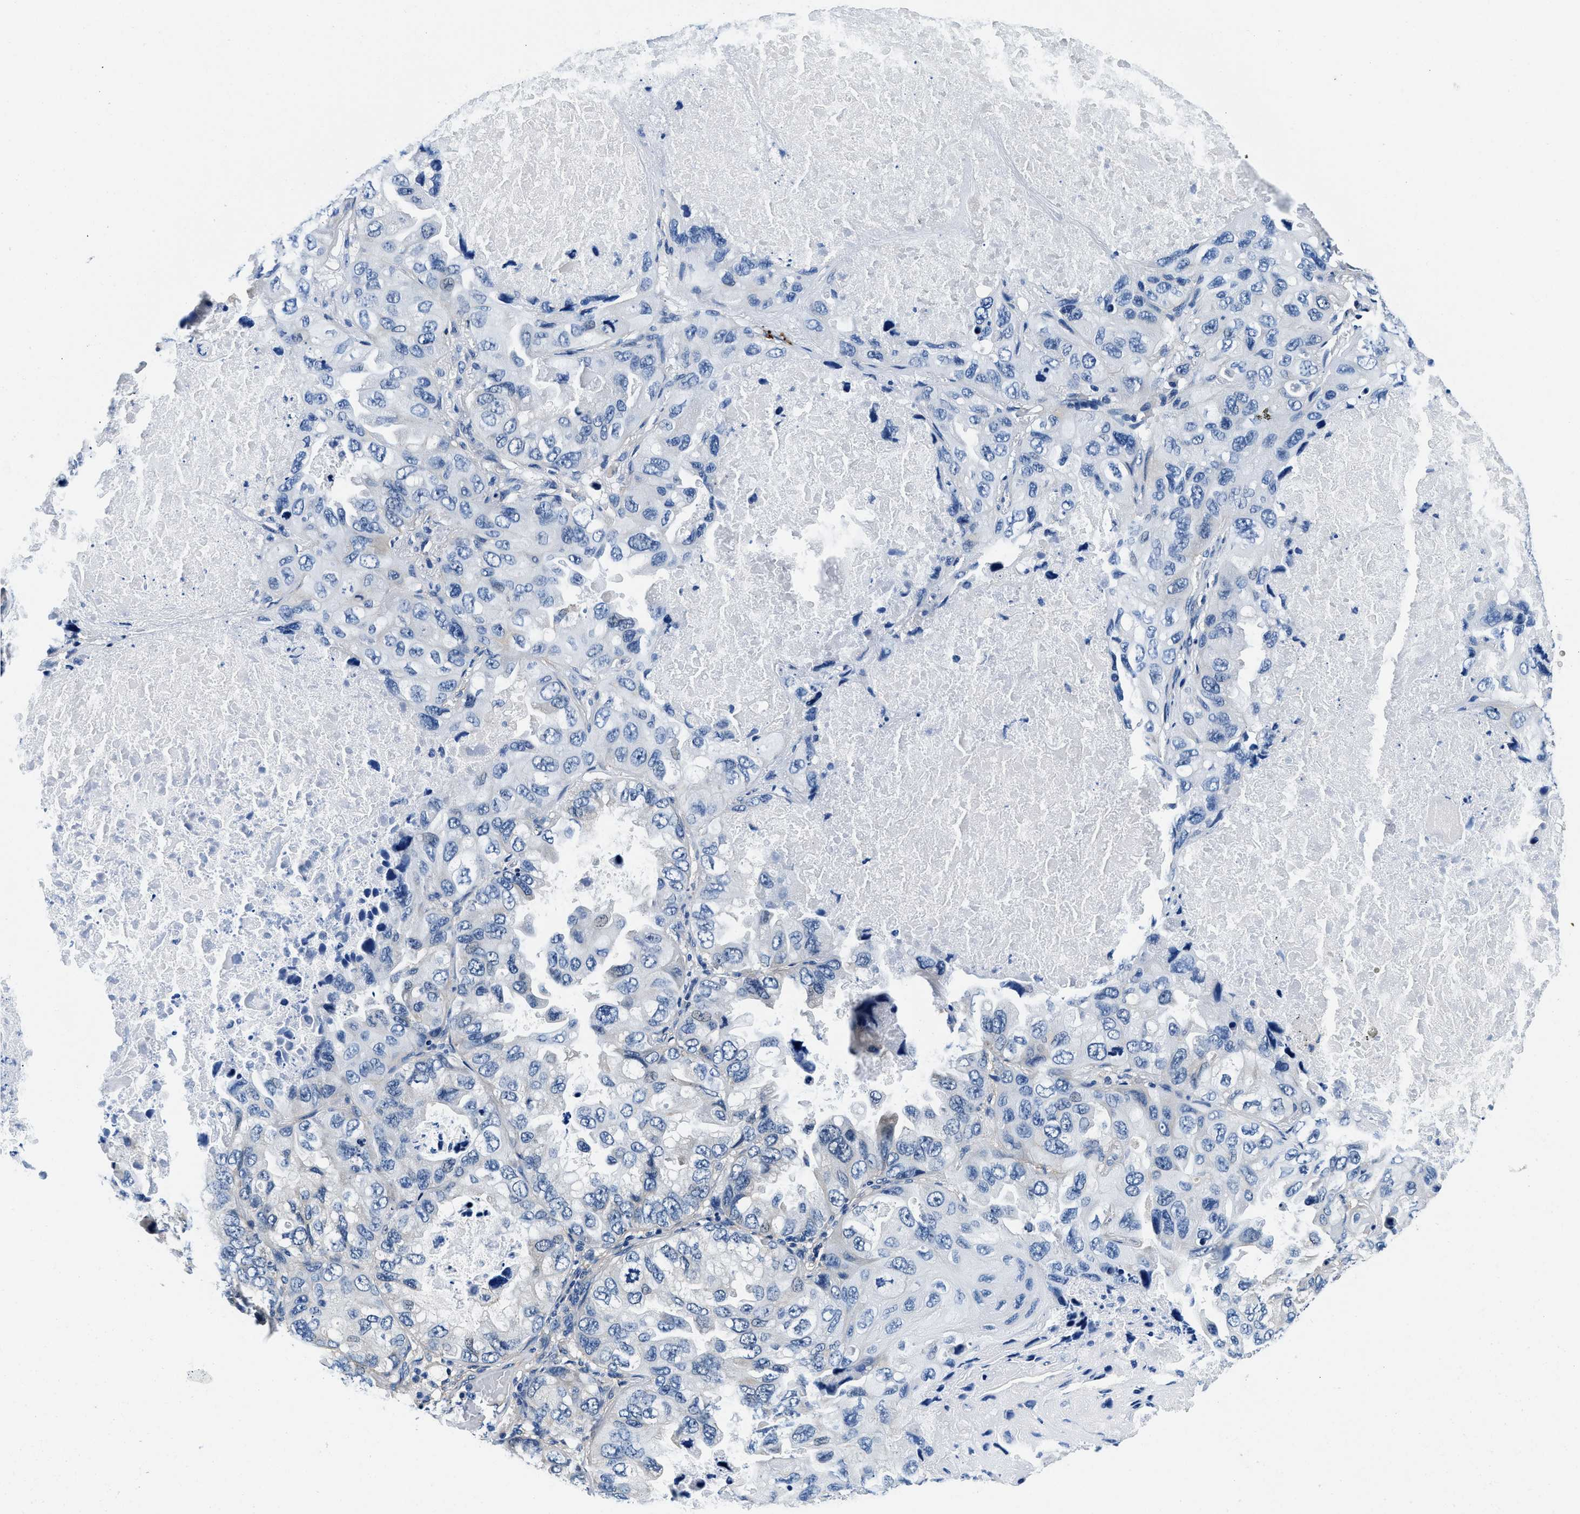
{"staining": {"intensity": "negative", "quantity": "none", "location": "none"}, "tissue": "lung cancer", "cell_type": "Tumor cells", "image_type": "cancer", "snomed": [{"axis": "morphology", "description": "Squamous cell carcinoma, NOS"}, {"axis": "topography", "description": "Lung"}], "caption": "An image of human lung squamous cell carcinoma is negative for staining in tumor cells. (Stains: DAB (3,3'-diaminobenzidine) immunohistochemistry (IHC) with hematoxylin counter stain, Microscopy: brightfield microscopy at high magnification).", "gene": "ZFAND3", "patient": {"sex": "female", "age": 73}}